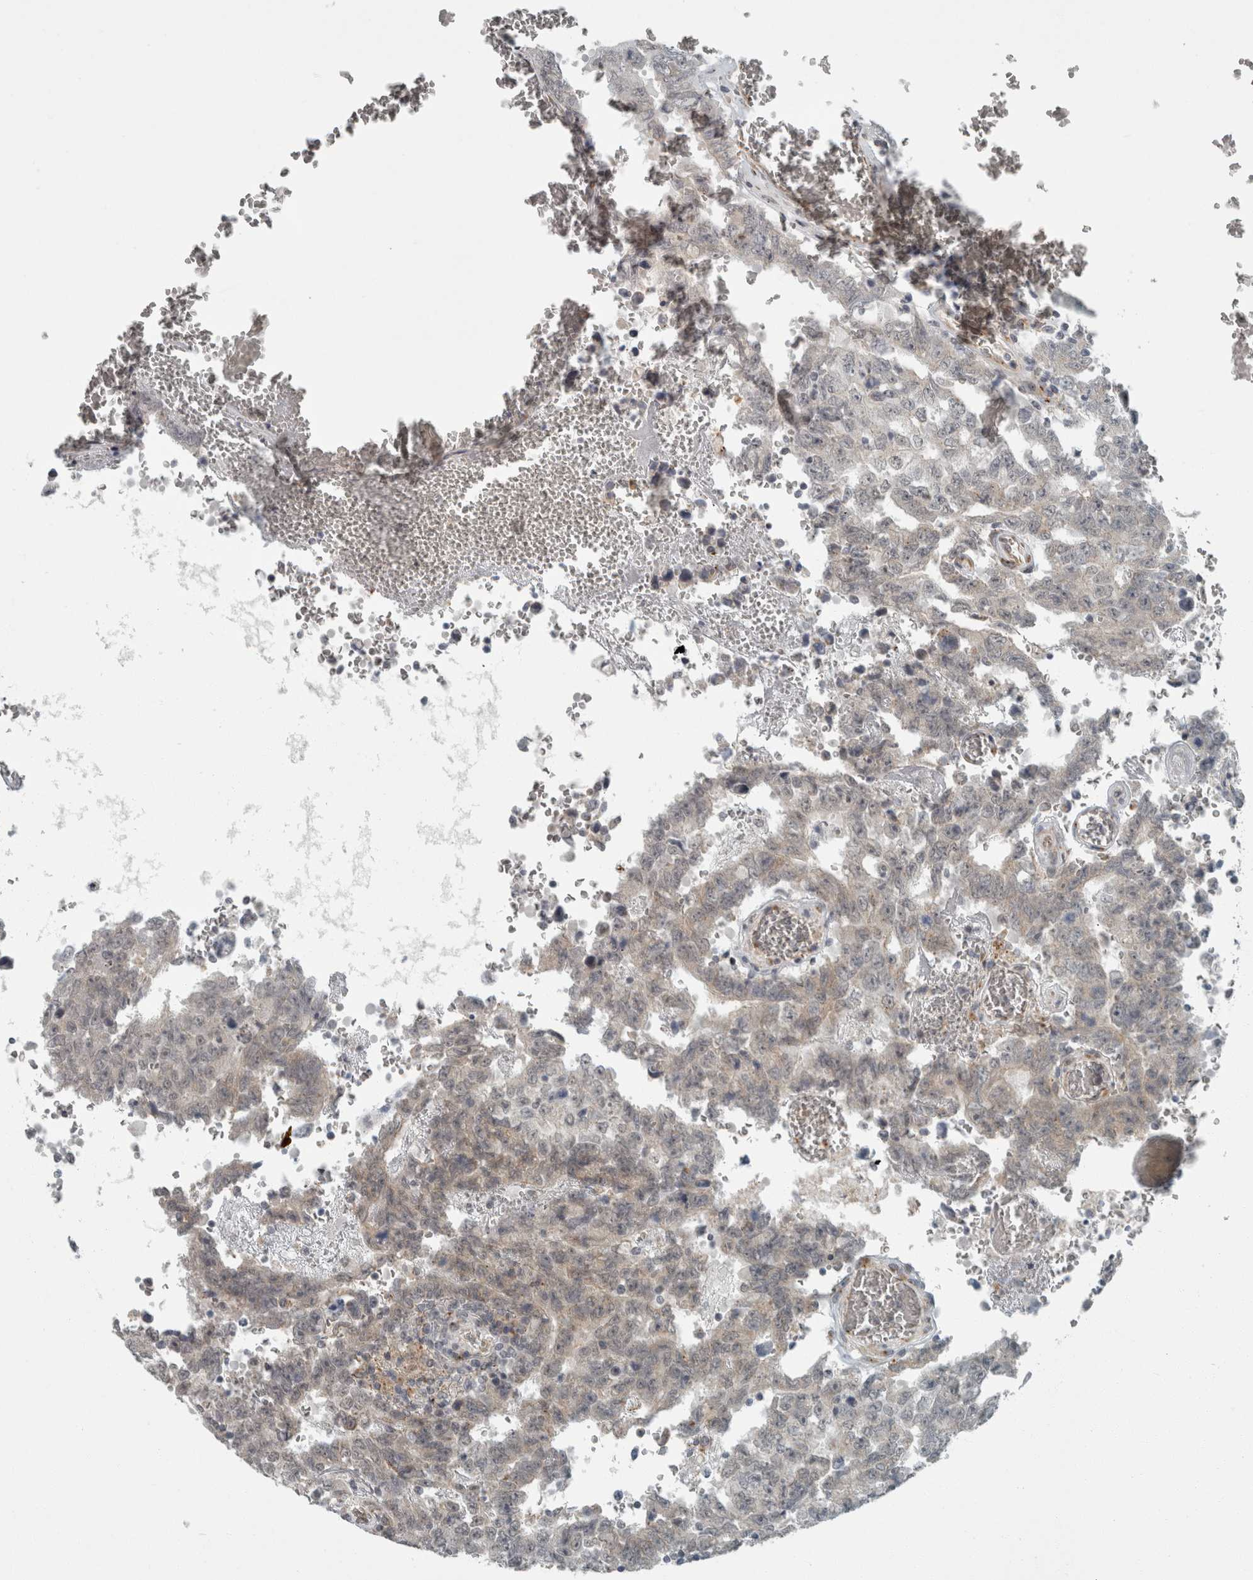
{"staining": {"intensity": "weak", "quantity": "<25%", "location": "cytoplasmic/membranous"}, "tissue": "testis cancer", "cell_type": "Tumor cells", "image_type": "cancer", "snomed": [{"axis": "morphology", "description": "Carcinoma, Embryonal, NOS"}, {"axis": "topography", "description": "Testis"}], "caption": "Tumor cells show no significant protein positivity in testis cancer (embryonal carcinoma). (DAB (3,3'-diaminobenzidine) IHC visualized using brightfield microscopy, high magnification).", "gene": "KIF1C", "patient": {"sex": "male", "age": 26}}